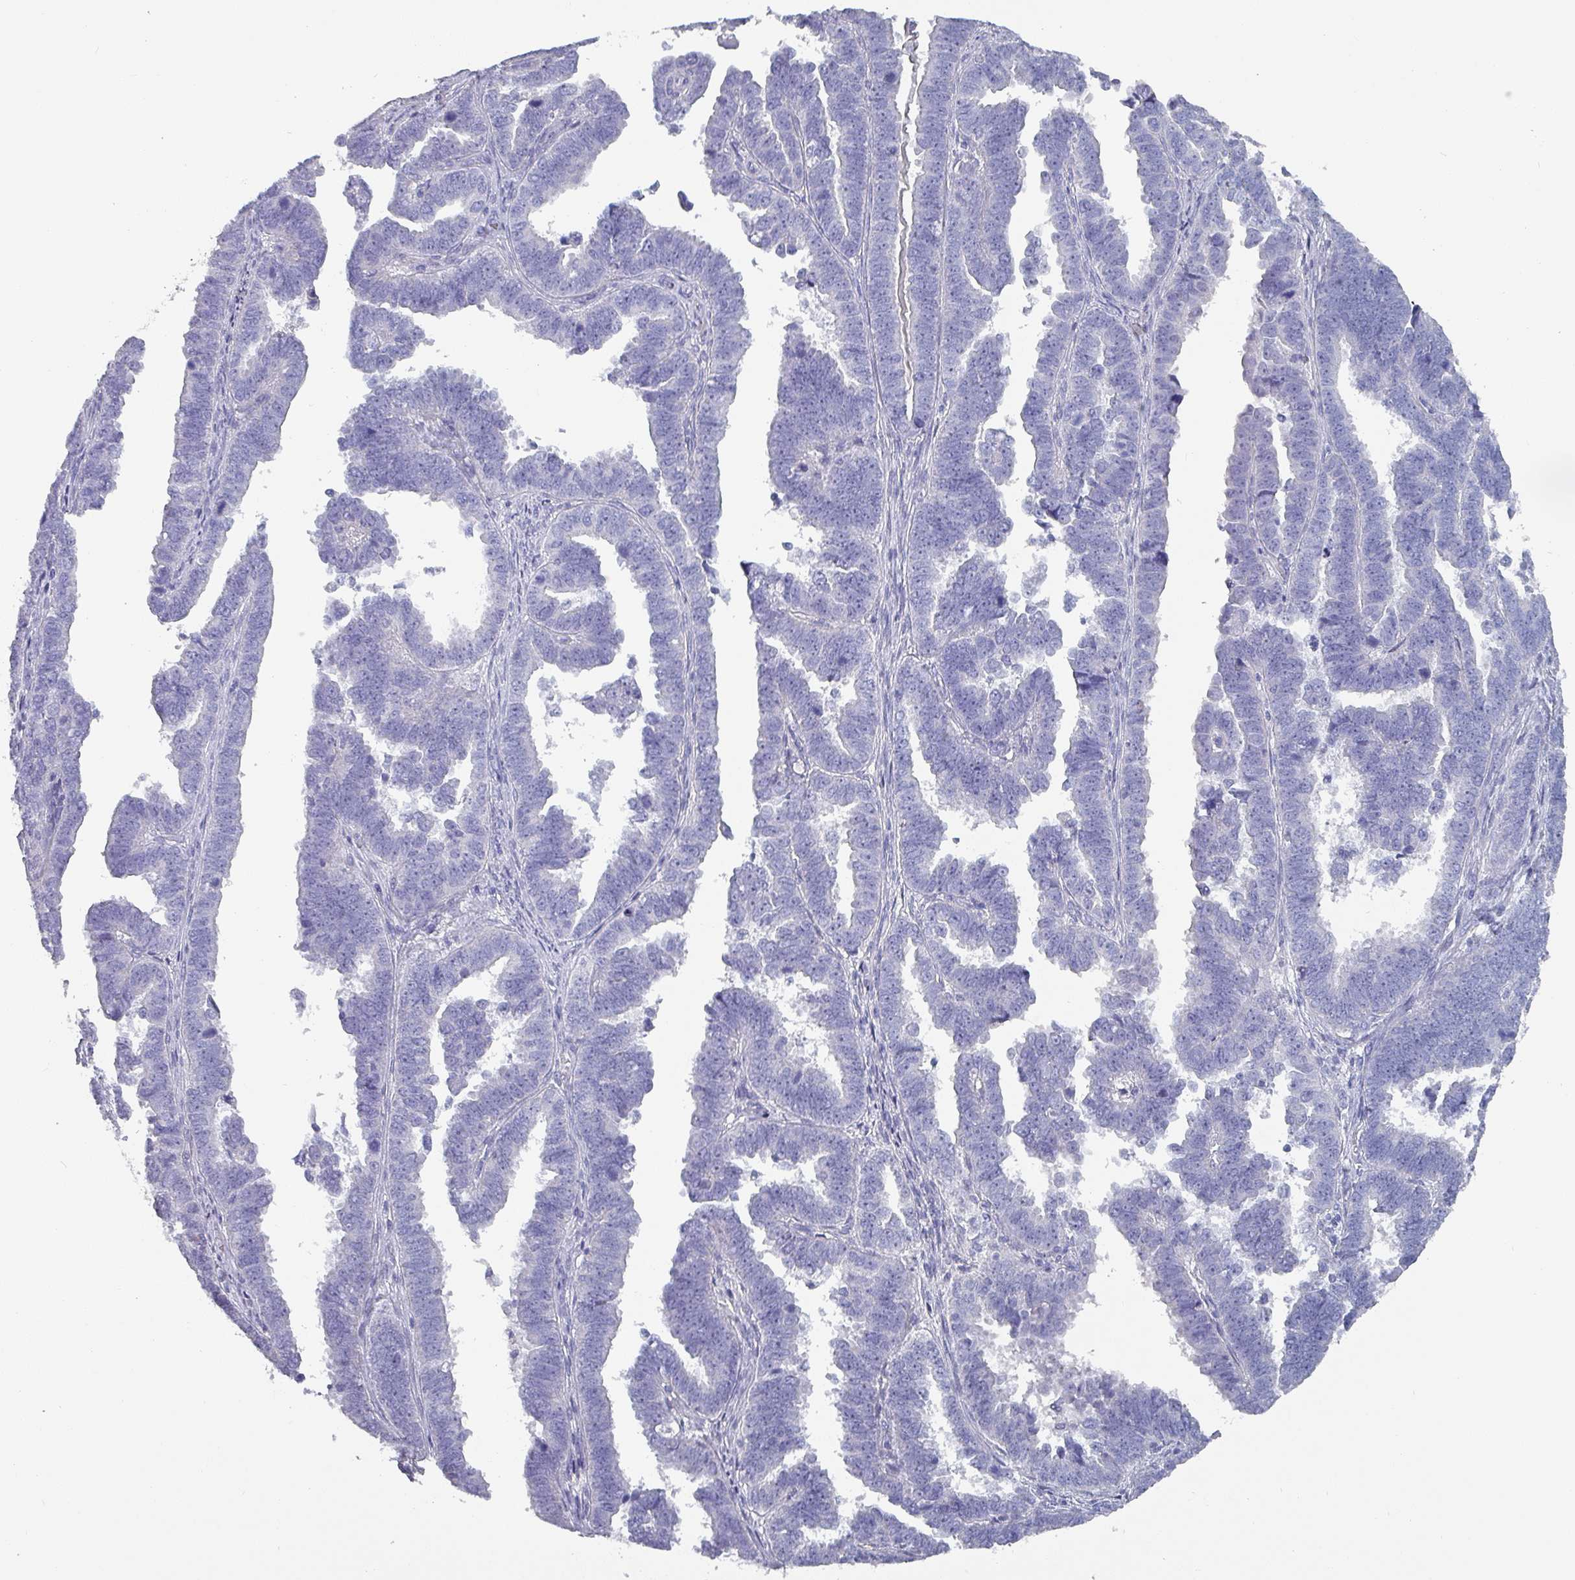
{"staining": {"intensity": "negative", "quantity": "none", "location": "none"}, "tissue": "endometrial cancer", "cell_type": "Tumor cells", "image_type": "cancer", "snomed": [{"axis": "morphology", "description": "Adenocarcinoma, NOS"}, {"axis": "topography", "description": "Endometrium"}], "caption": "An image of adenocarcinoma (endometrial) stained for a protein exhibits no brown staining in tumor cells.", "gene": "INS-IGF2", "patient": {"sex": "female", "age": 75}}